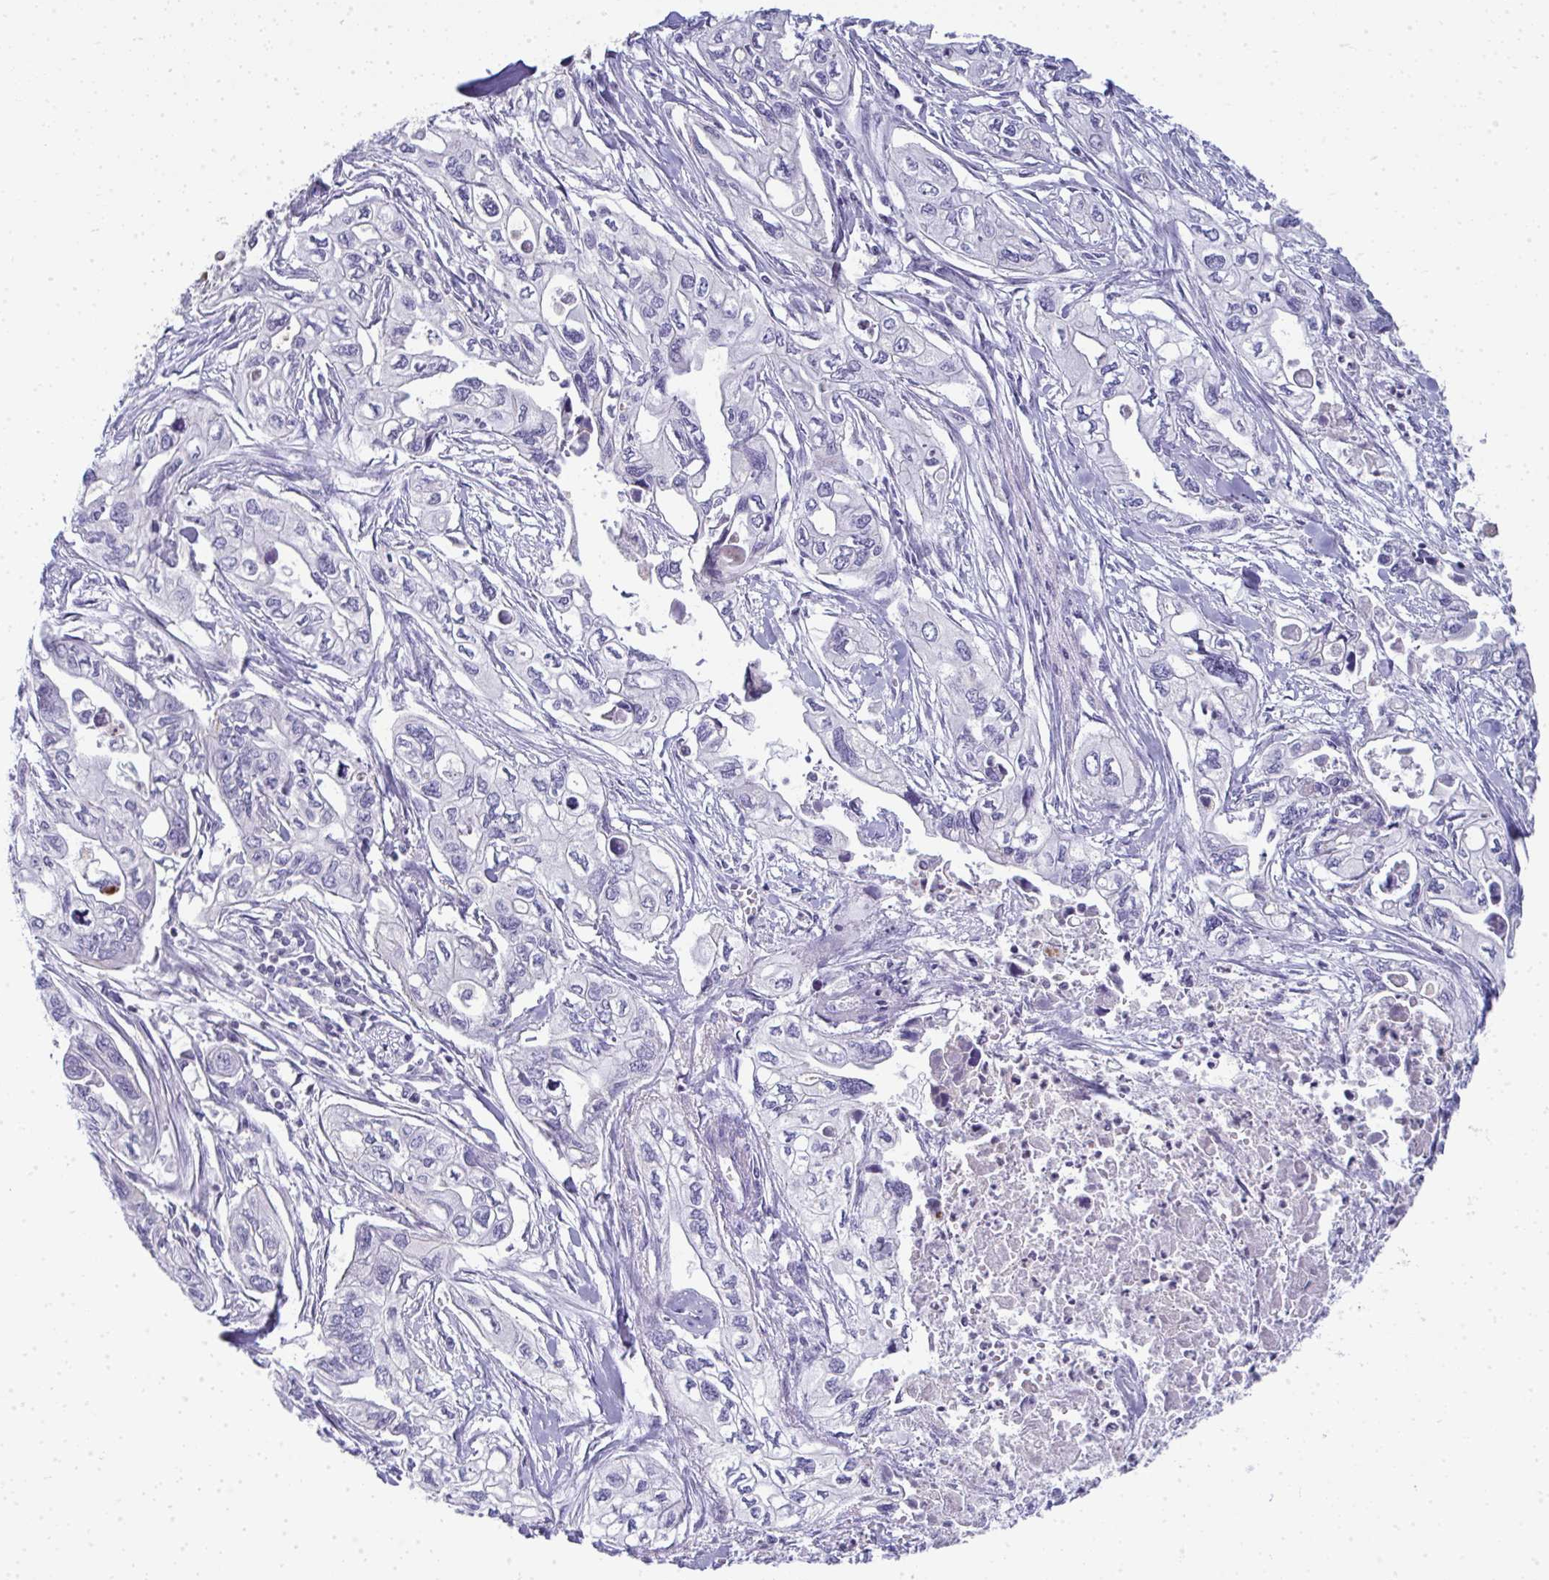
{"staining": {"intensity": "negative", "quantity": "none", "location": "none"}, "tissue": "pancreatic cancer", "cell_type": "Tumor cells", "image_type": "cancer", "snomed": [{"axis": "morphology", "description": "Adenocarcinoma, NOS"}, {"axis": "topography", "description": "Pancreas"}], "caption": "Immunohistochemical staining of pancreatic adenocarcinoma shows no significant staining in tumor cells.", "gene": "VPS4B", "patient": {"sex": "male", "age": 68}}